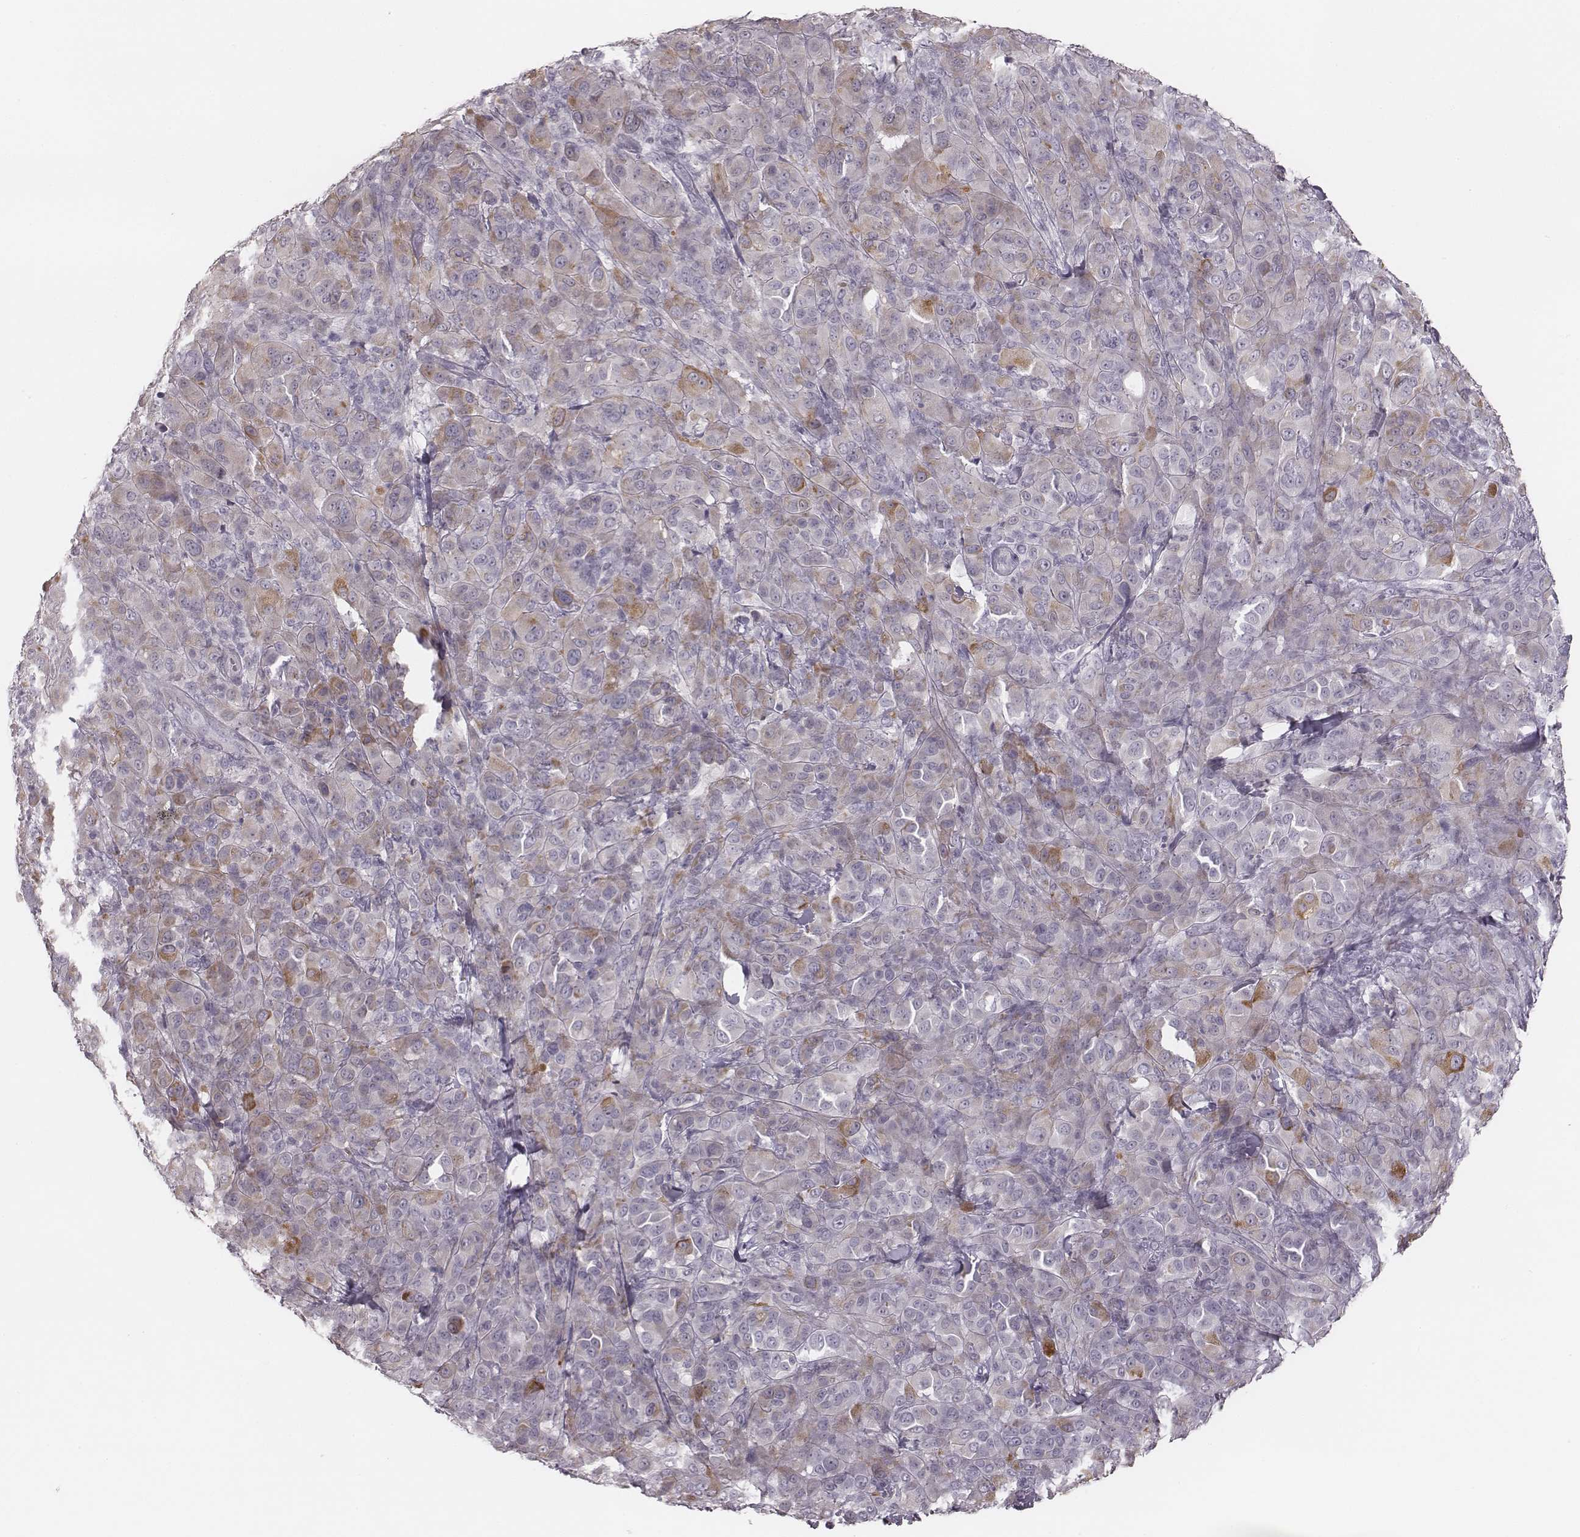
{"staining": {"intensity": "weak", "quantity": "<25%", "location": "cytoplasmic/membranous"}, "tissue": "melanoma", "cell_type": "Tumor cells", "image_type": "cancer", "snomed": [{"axis": "morphology", "description": "Malignant melanoma, NOS"}, {"axis": "topography", "description": "Skin"}], "caption": "Histopathology image shows no significant protein staining in tumor cells of melanoma.", "gene": "SPA17", "patient": {"sex": "female", "age": 87}}